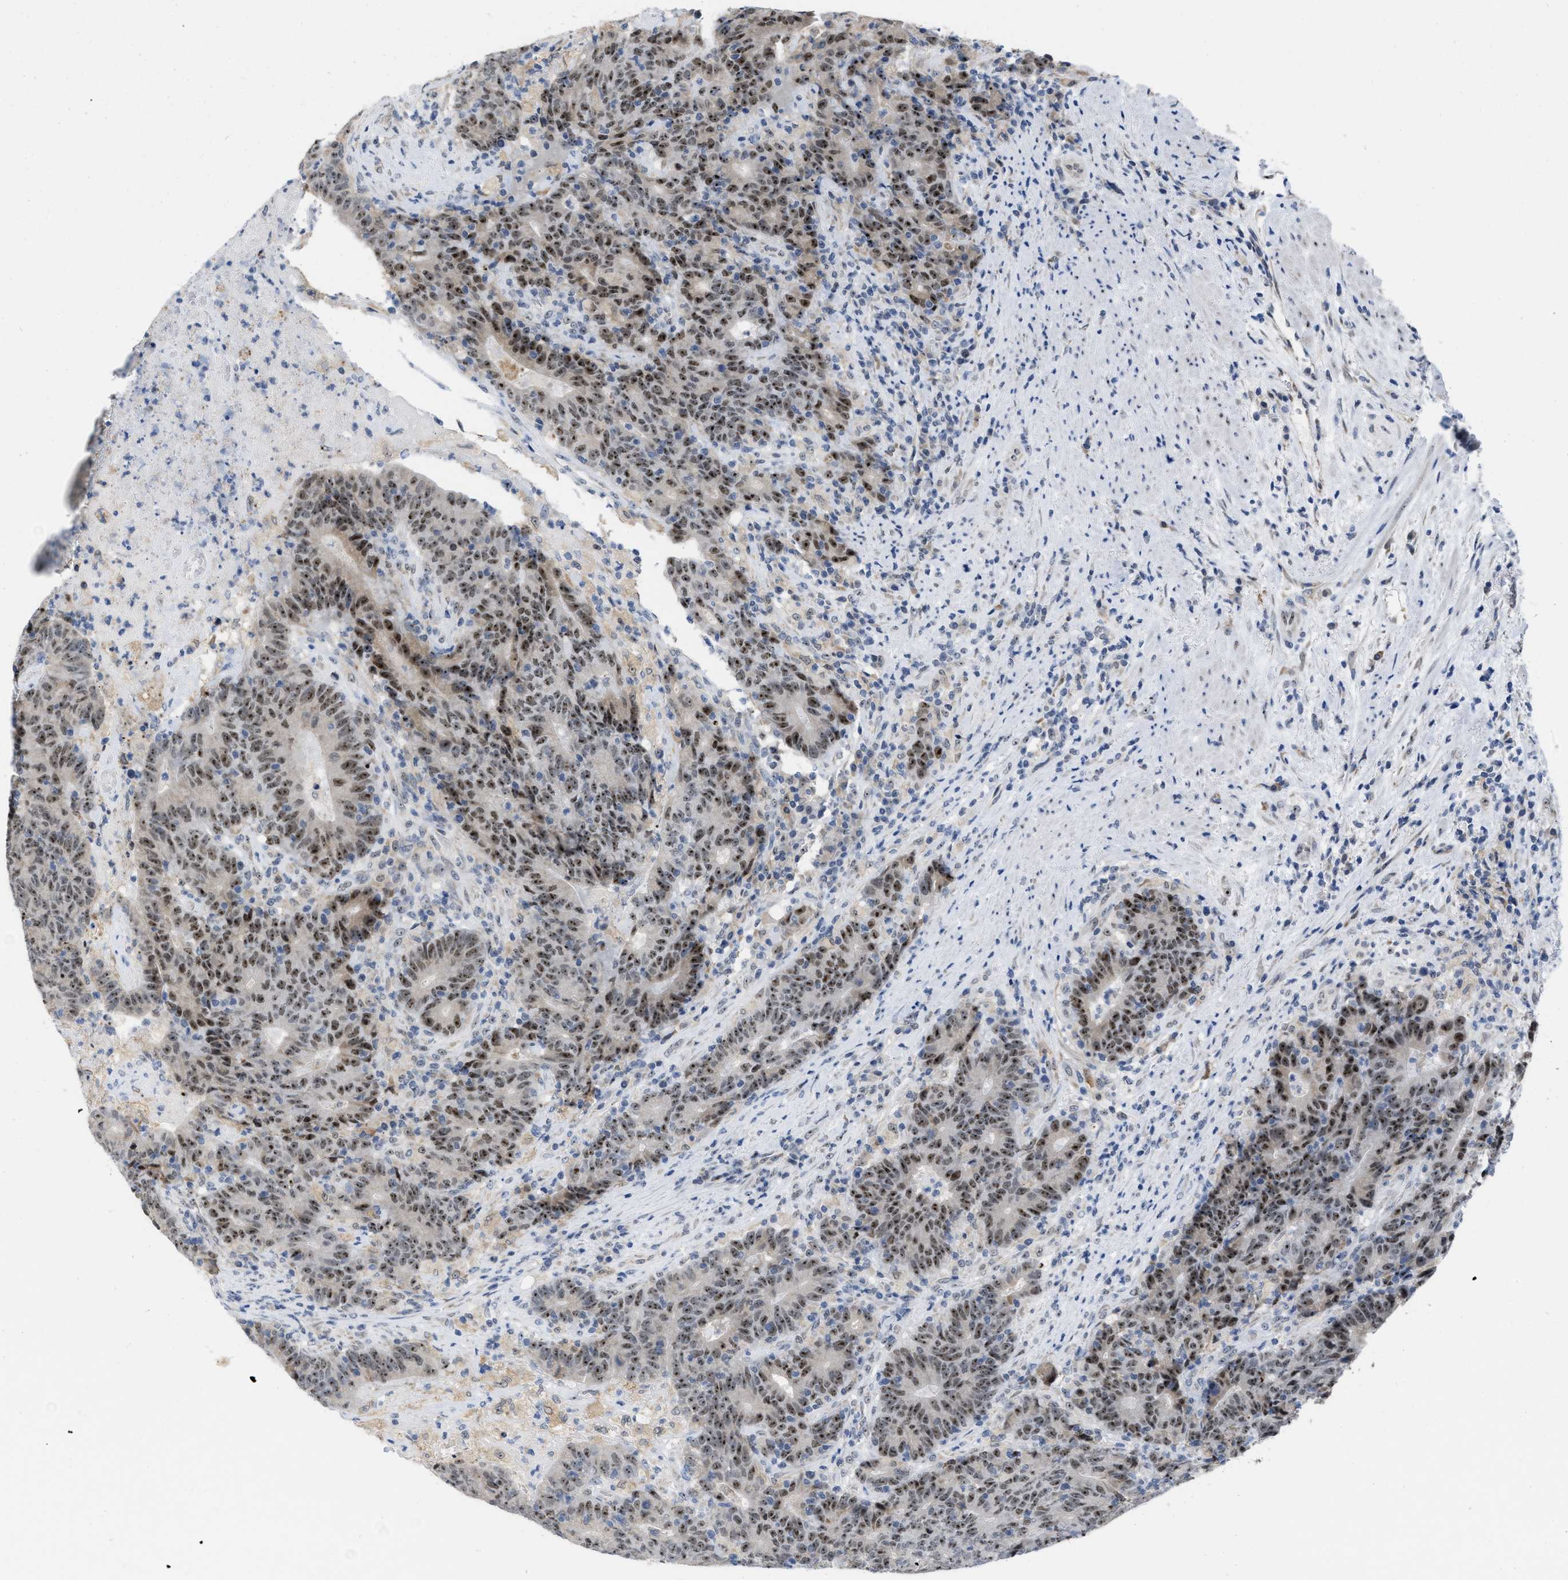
{"staining": {"intensity": "moderate", "quantity": ">75%", "location": "nuclear"}, "tissue": "colorectal cancer", "cell_type": "Tumor cells", "image_type": "cancer", "snomed": [{"axis": "morphology", "description": "Normal tissue, NOS"}, {"axis": "morphology", "description": "Adenocarcinoma, NOS"}, {"axis": "topography", "description": "Colon"}], "caption": "Moderate nuclear protein positivity is identified in about >75% of tumor cells in colorectal cancer (adenocarcinoma).", "gene": "ELAC2", "patient": {"sex": "female", "age": 75}}